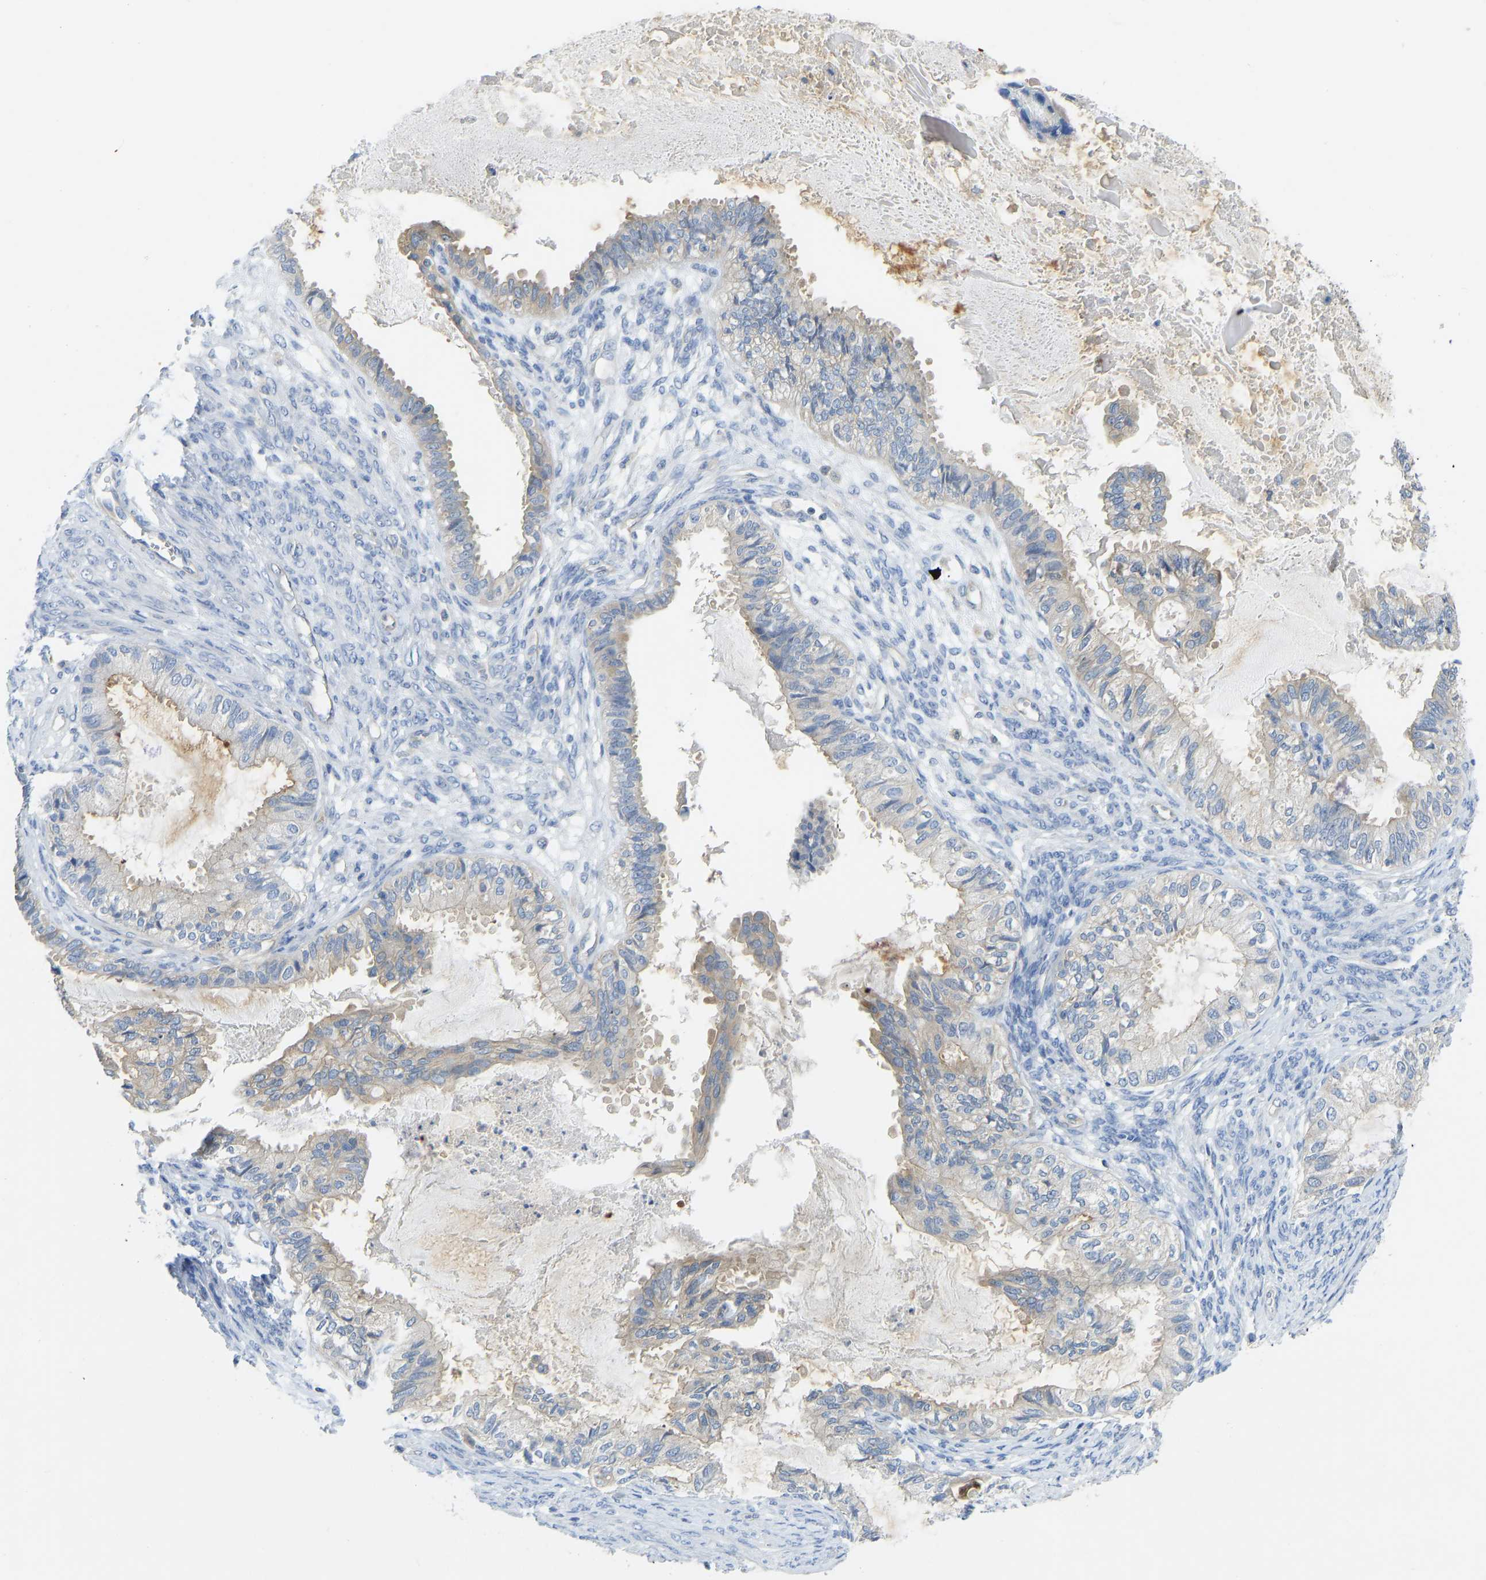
{"staining": {"intensity": "weak", "quantity": "<25%", "location": "cytoplasmic/membranous"}, "tissue": "cervical cancer", "cell_type": "Tumor cells", "image_type": "cancer", "snomed": [{"axis": "morphology", "description": "Normal tissue, NOS"}, {"axis": "morphology", "description": "Adenocarcinoma, NOS"}, {"axis": "topography", "description": "Cervix"}, {"axis": "topography", "description": "Endometrium"}], "caption": "Protein analysis of cervical cancer demonstrates no significant expression in tumor cells.", "gene": "PPP3CA", "patient": {"sex": "female", "age": 86}}